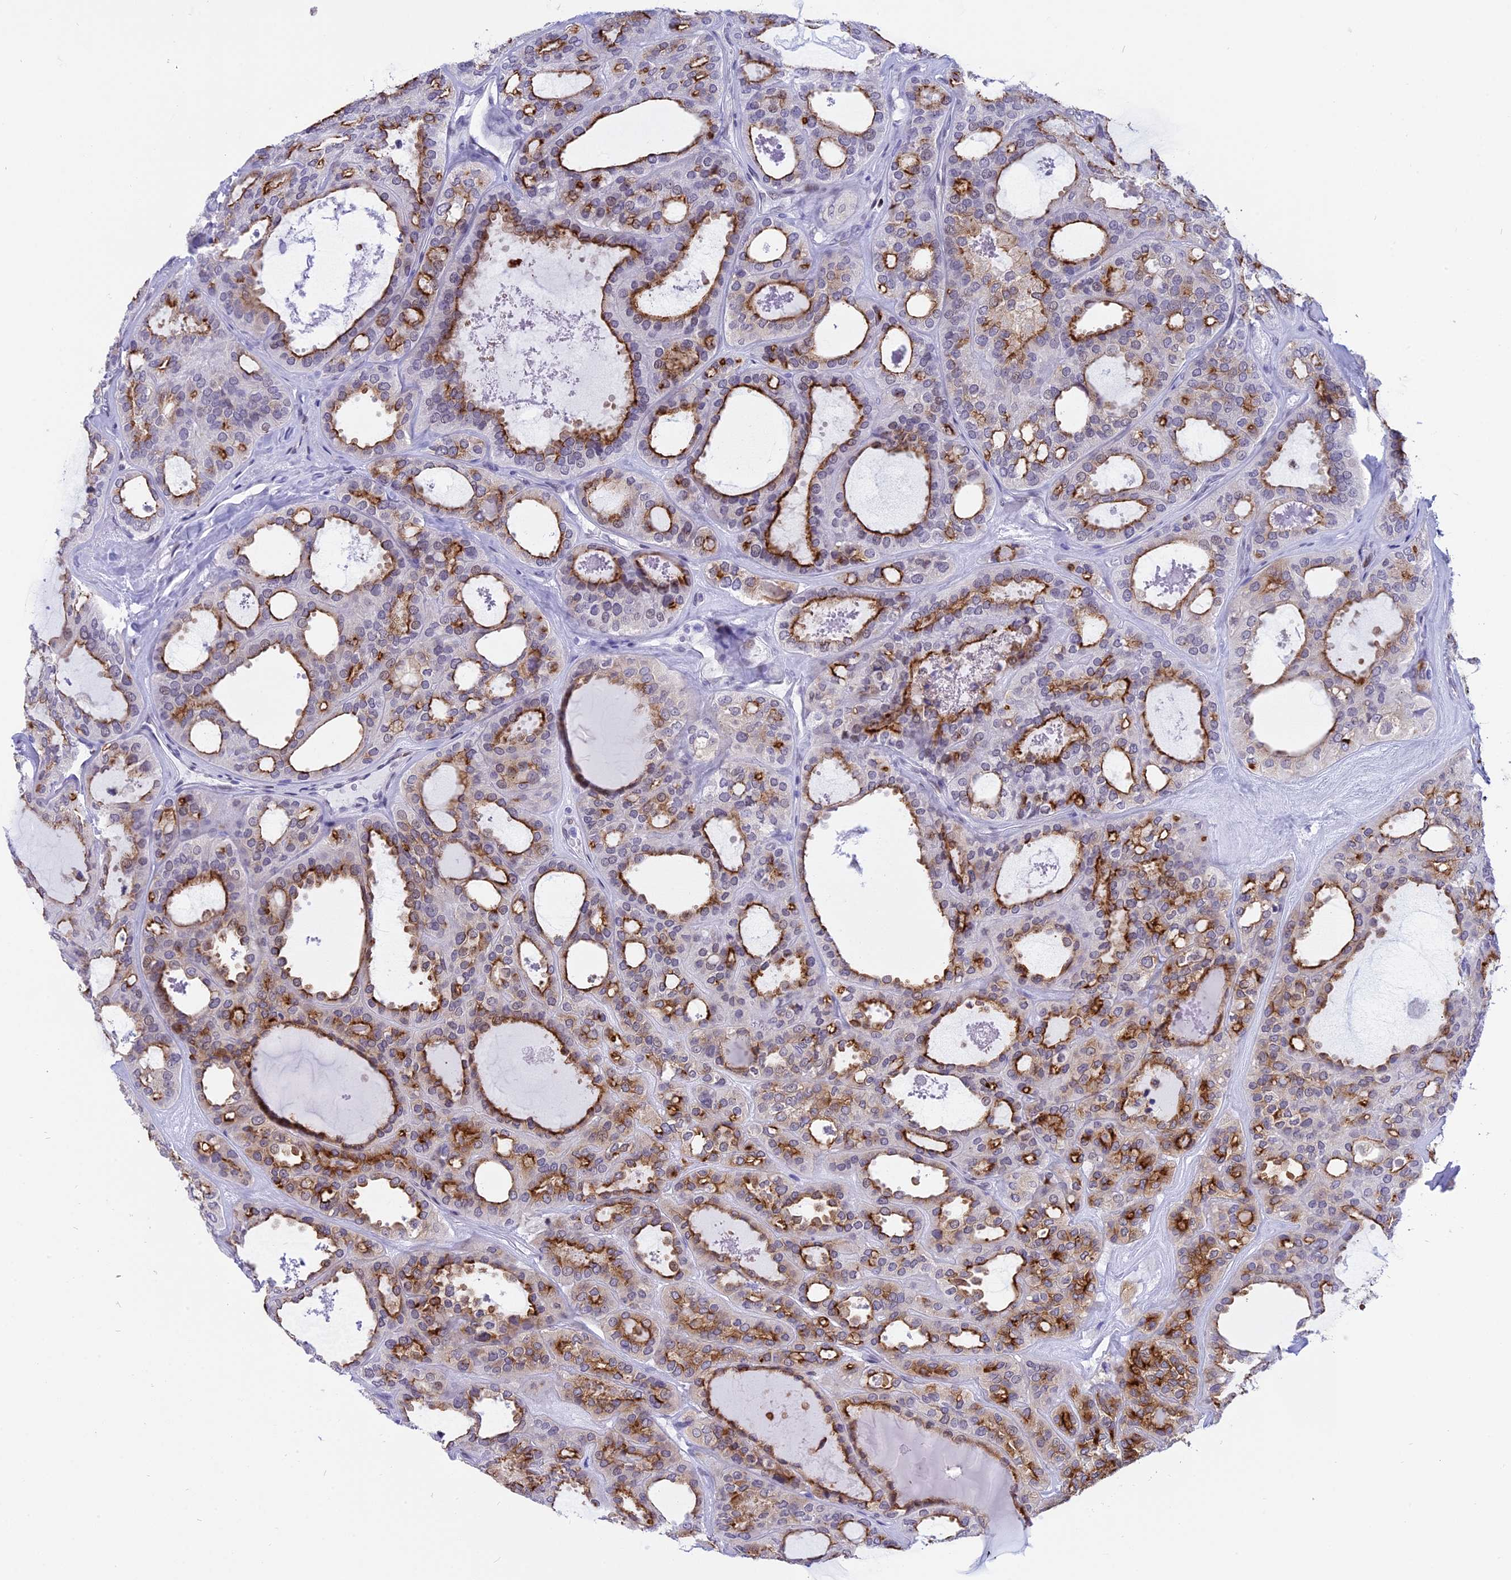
{"staining": {"intensity": "strong", "quantity": "25%-75%", "location": "cytoplasmic/membranous"}, "tissue": "thyroid cancer", "cell_type": "Tumor cells", "image_type": "cancer", "snomed": [{"axis": "morphology", "description": "Follicular adenoma carcinoma, NOS"}, {"axis": "topography", "description": "Thyroid gland"}], "caption": "The image reveals a brown stain indicating the presence of a protein in the cytoplasmic/membranous of tumor cells in thyroid cancer.", "gene": "SPIRE2", "patient": {"sex": "male", "age": 75}}